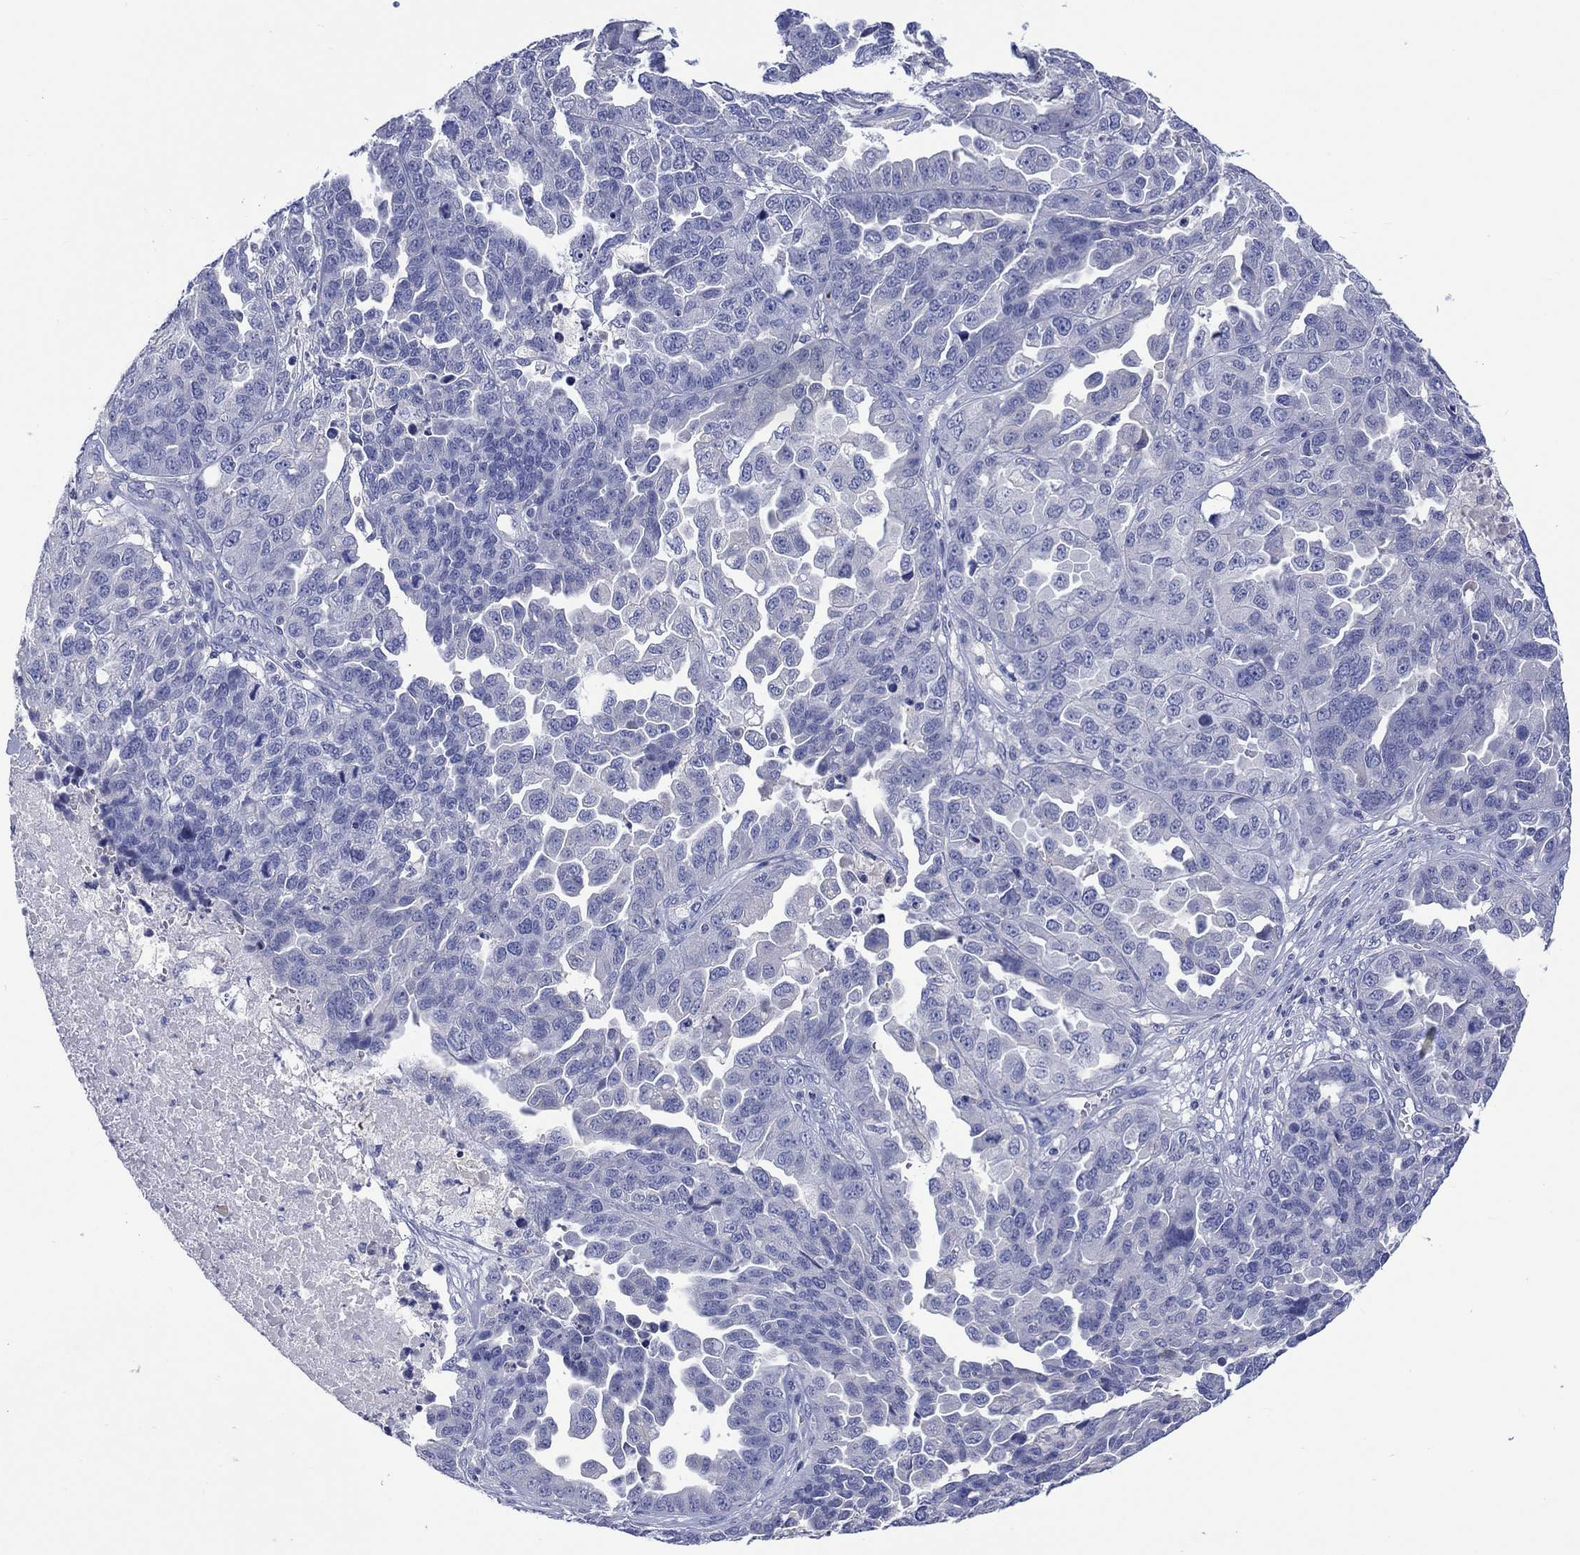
{"staining": {"intensity": "negative", "quantity": "none", "location": "none"}, "tissue": "ovarian cancer", "cell_type": "Tumor cells", "image_type": "cancer", "snomed": [{"axis": "morphology", "description": "Cystadenocarcinoma, serous, NOS"}, {"axis": "topography", "description": "Ovary"}], "caption": "Immunohistochemical staining of human ovarian cancer (serous cystadenocarcinoma) exhibits no significant expression in tumor cells. (Brightfield microscopy of DAB immunohistochemistry at high magnification).", "gene": "TOMM20L", "patient": {"sex": "female", "age": 87}}